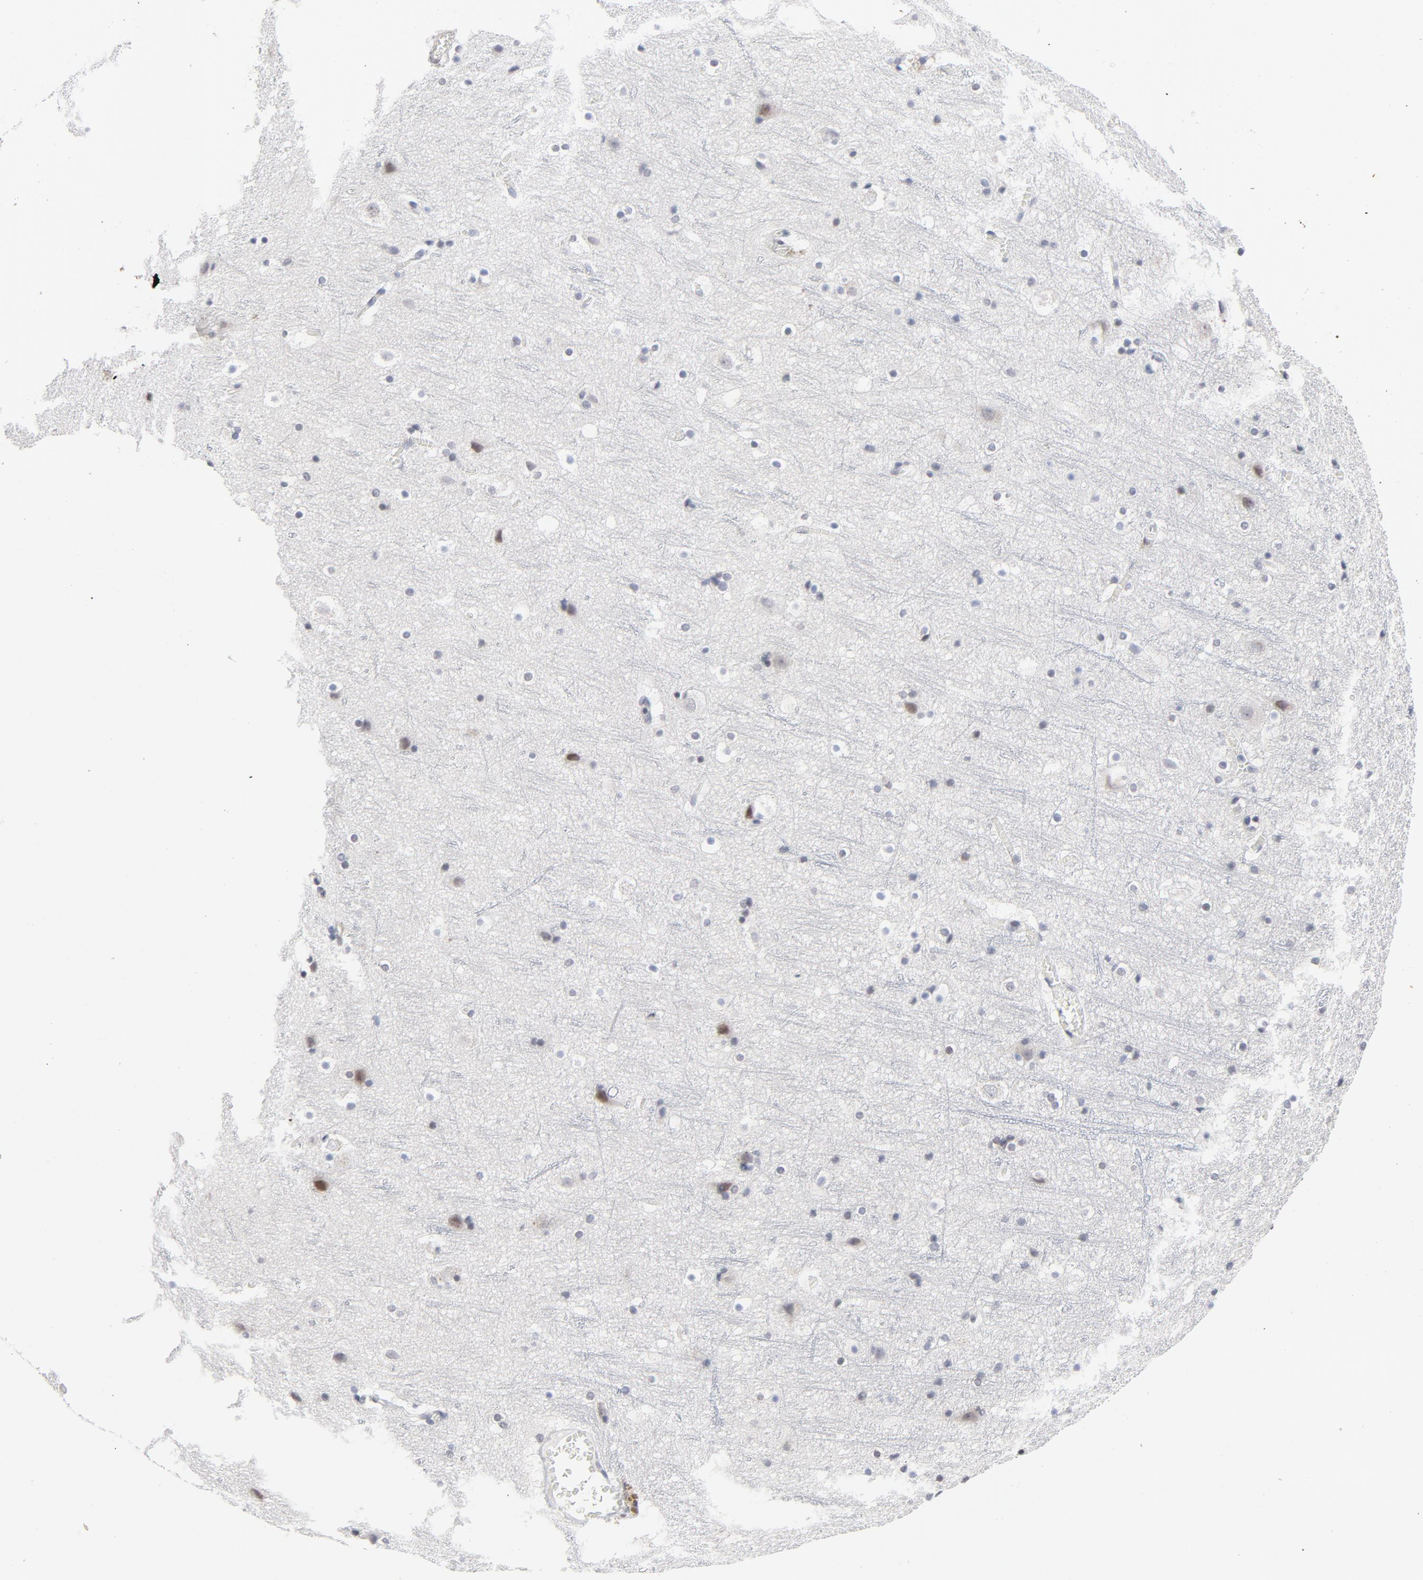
{"staining": {"intensity": "weak", "quantity": "25%-75%", "location": "cytoplasmic/membranous,nuclear"}, "tissue": "cerebral cortex", "cell_type": "Endothelial cells", "image_type": "normal", "snomed": [{"axis": "morphology", "description": "Normal tissue, NOS"}, {"axis": "topography", "description": "Cerebral cortex"}], "caption": "The histopathology image exhibits staining of normal cerebral cortex, revealing weak cytoplasmic/membranous,nuclear protein expression (brown color) within endothelial cells.", "gene": "NFIC", "patient": {"sex": "male", "age": 45}}